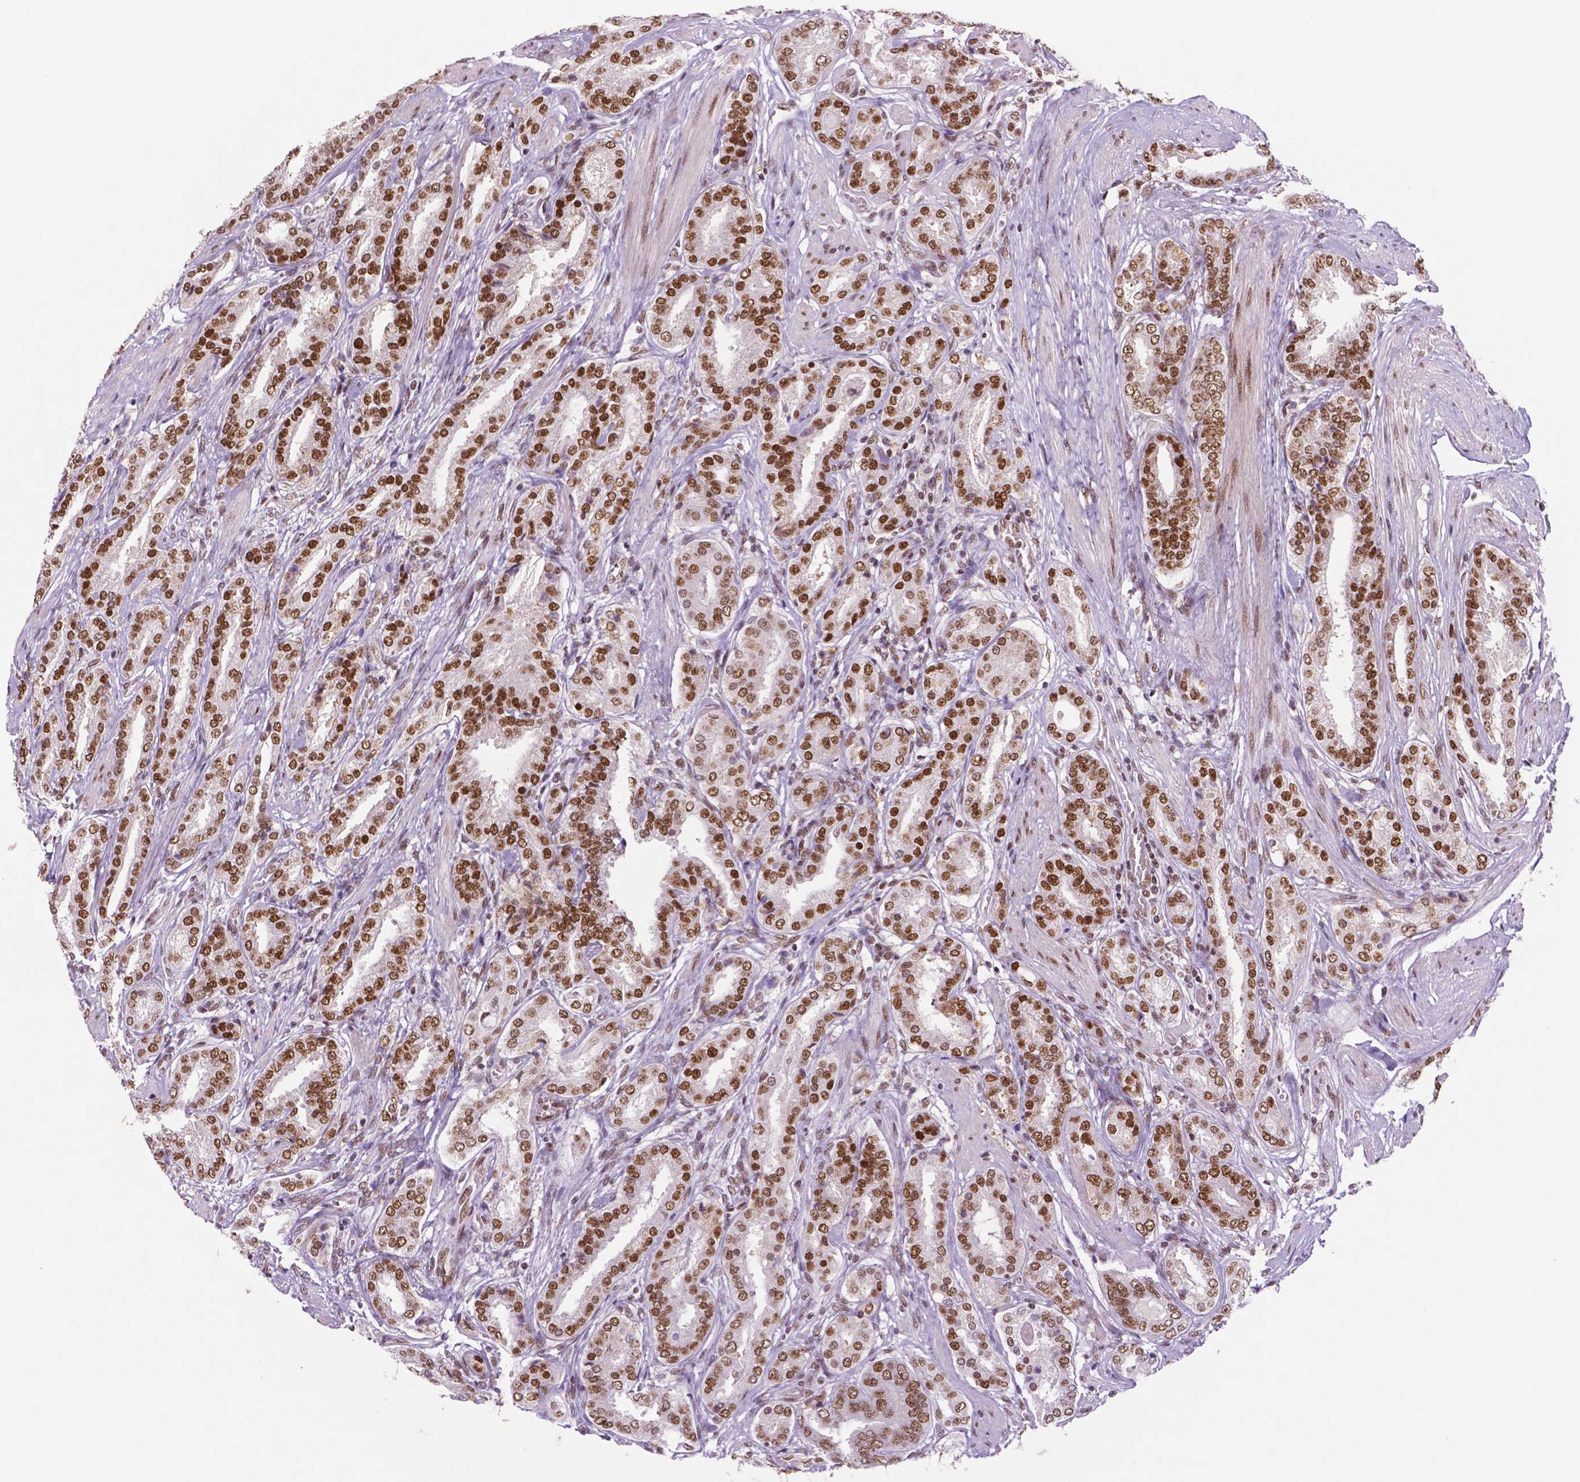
{"staining": {"intensity": "weak", "quantity": ">75%", "location": "nuclear"}, "tissue": "prostate cancer", "cell_type": "Tumor cells", "image_type": "cancer", "snomed": [{"axis": "morphology", "description": "Adenocarcinoma, High grade"}, {"axis": "topography", "description": "Prostate"}], "caption": "A photomicrograph of human prostate high-grade adenocarcinoma stained for a protein displays weak nuclear brown staining in tumor cells.", "gene": "MLH1", "patient": {"sex": "male", "age": 63}}